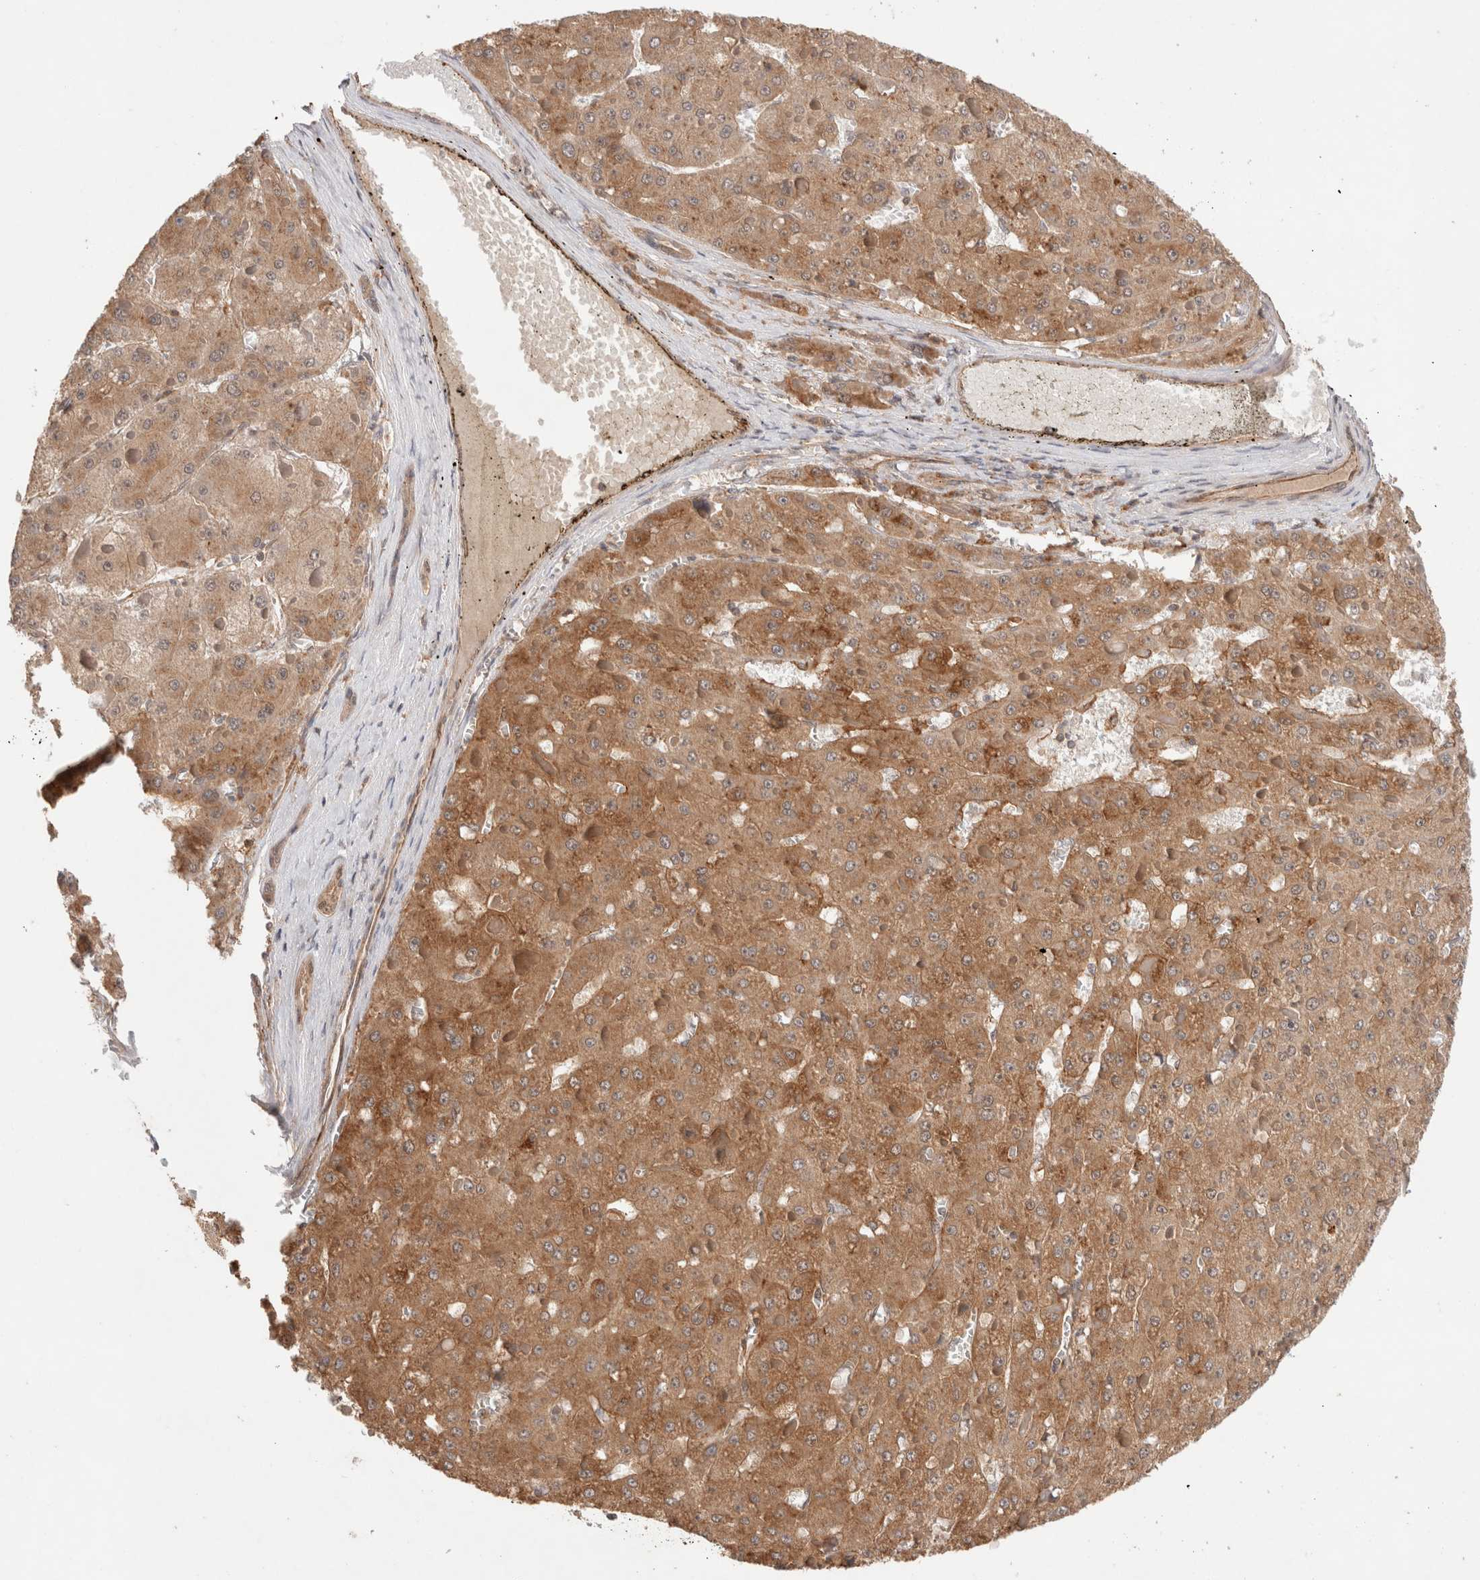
{"staining": {"intensity": "moderate", "quantity": ">75%", "location": "cytoplasmic/membranous"}, "tissue": "liver cancer", "cell_type": "Tumor cells", "image_type": "cancer", "snomed": [{"axis": "morphology", "description": "Carcinoma, Hepatocellular, NOS"}, {"axis": "topography", "description": "Liver"}], "caption": "Brown immunohistochemical staining in liver cancer (hepatocellular carcinoma) displays moderate cytoplasmic/membranous positivity in about >75% of tumor cells.", "gene": "SIKE1", "patient": {"sex": "female", "age": 73}}